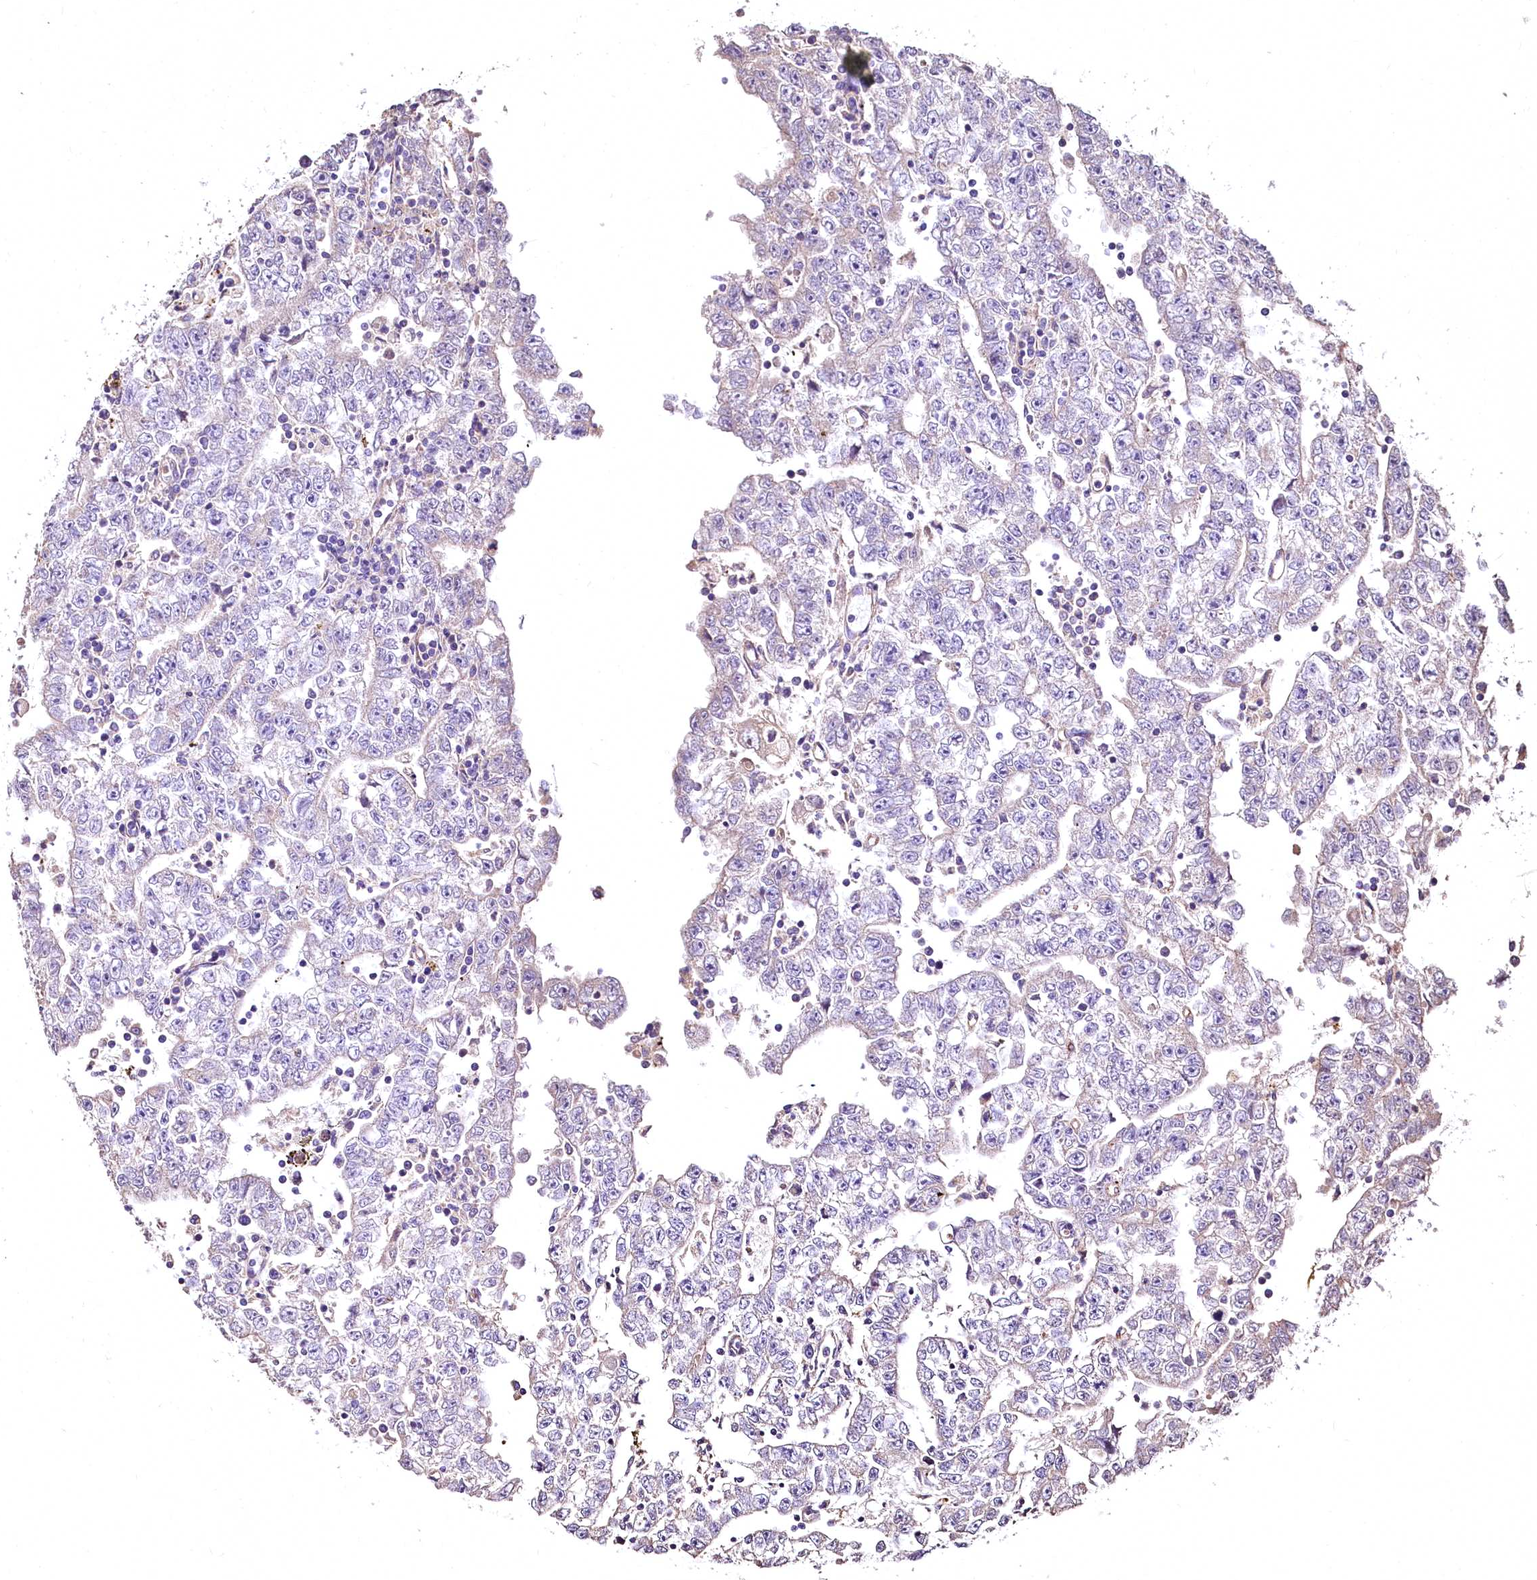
{"staining": {"intensity": "negative", "quantity": "none", "location": "none"}, "tissue": "testis cancer", "cell_type": "Tumor cells", "image_type": "cancer", "snomed": [{"axis": "morphology", "description": "Carcinoma, Embryonal, NOS"}, {"axis": "topography", "description": "Testis"}], "caption": "Immunohistochemistry (IHC) of embryonal carcinoma (testis) demonstrates no staining in tumor cells.", "gene": "RASSF1", "patient": {"sex": "male", "age": 25}}